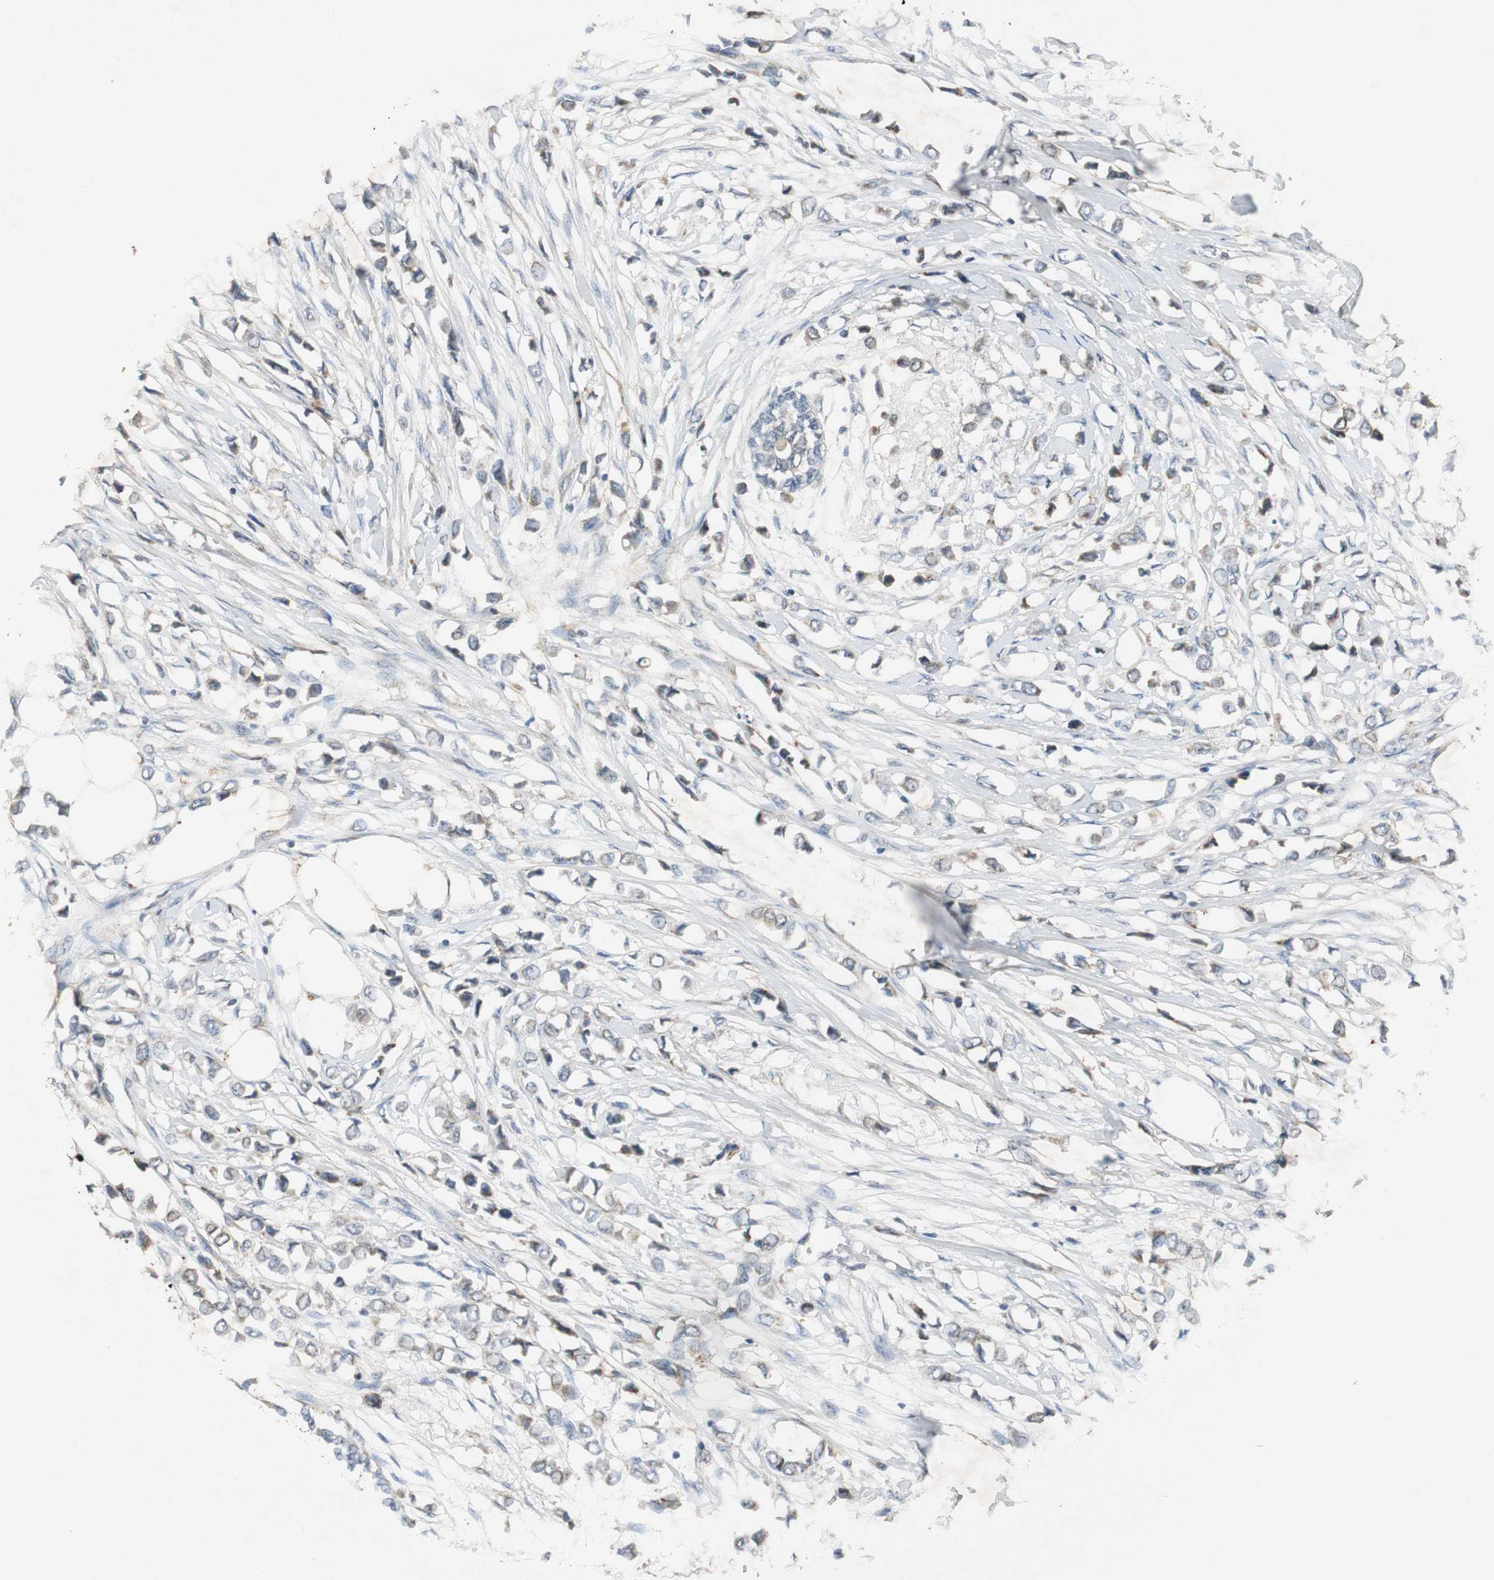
{"staining": {"intensity": "moderate", "quantity": "25%-75%", "location": "cytoplasmic/membranous"}, "tissue": "breast cancer", "cell_type": "Tumor cells", "image_type": "cancer", "snomed": [{"axis": "morphology", "description": "Lobular carcinoma"}, {"axis": "topography", "description": "Breast"}], "caption": "An image of human breast cancer (lobular carcinoma) stained for a protein displays moderate cytoplasmic/membranous brown staining in tumor cells. (DAB (3,3'-diaminobenzidine) IHC with brightfield microscopy, high magnification).", "gene": "JTB", "patient": {"sex": "female", "age": 51}}